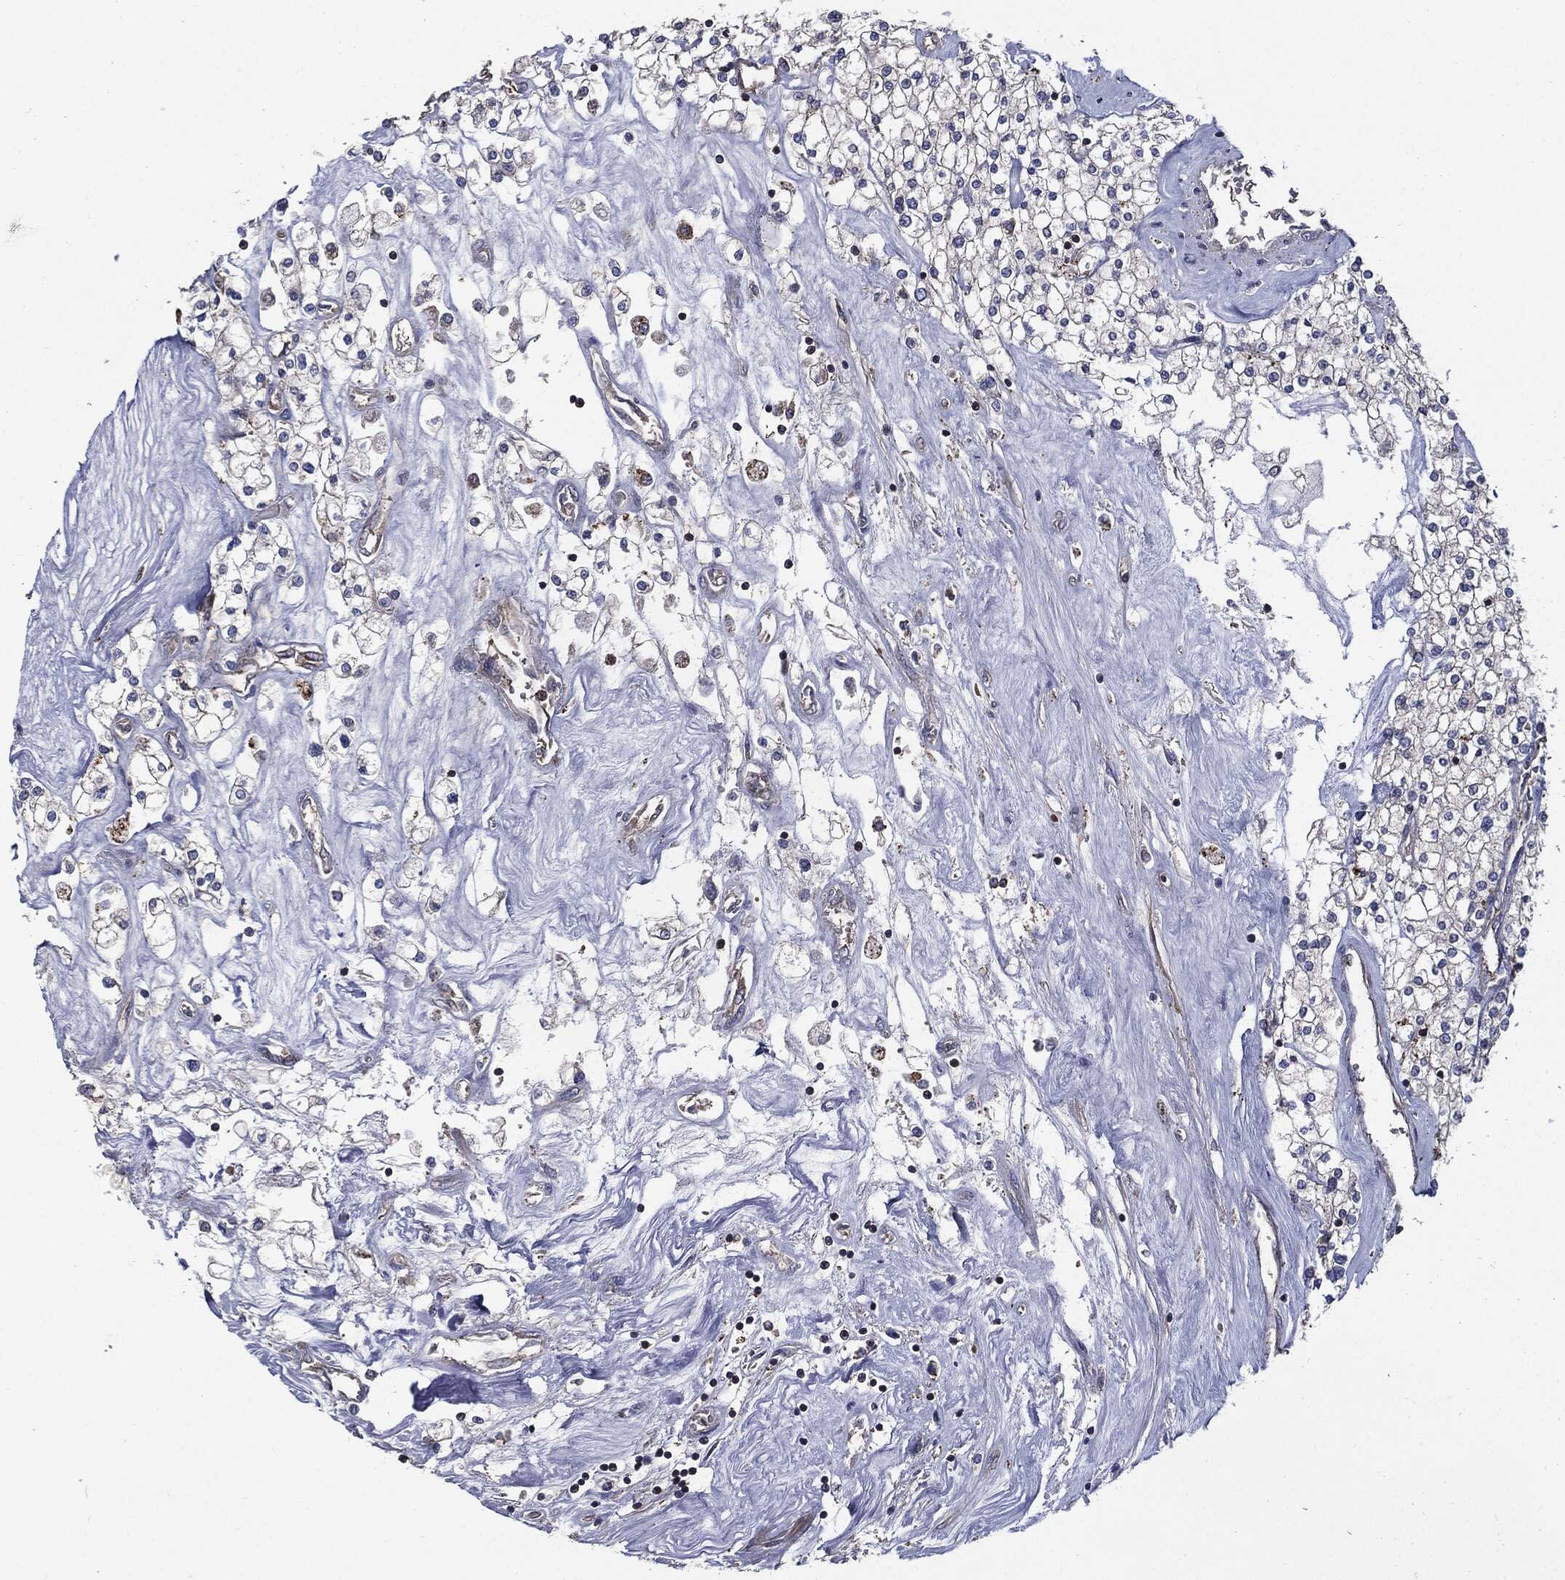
{"staining": {"intensity": "negative", "quantity": "none", "location": "none"}, "tissue": "renal cancer", "cell_type": "Tumor cells", "image_type": "cancer", "snomed": [{"axis": "morphology", "description": "Adenocarcinoma, NOS"}, {"axis": "topography", "description": "Kidney"}], "caption": "Tumor cells show no significant protein expression in renal cancer.", "gene": "PDCD6IP", "patient": {"sex": "male", "age": 80}}